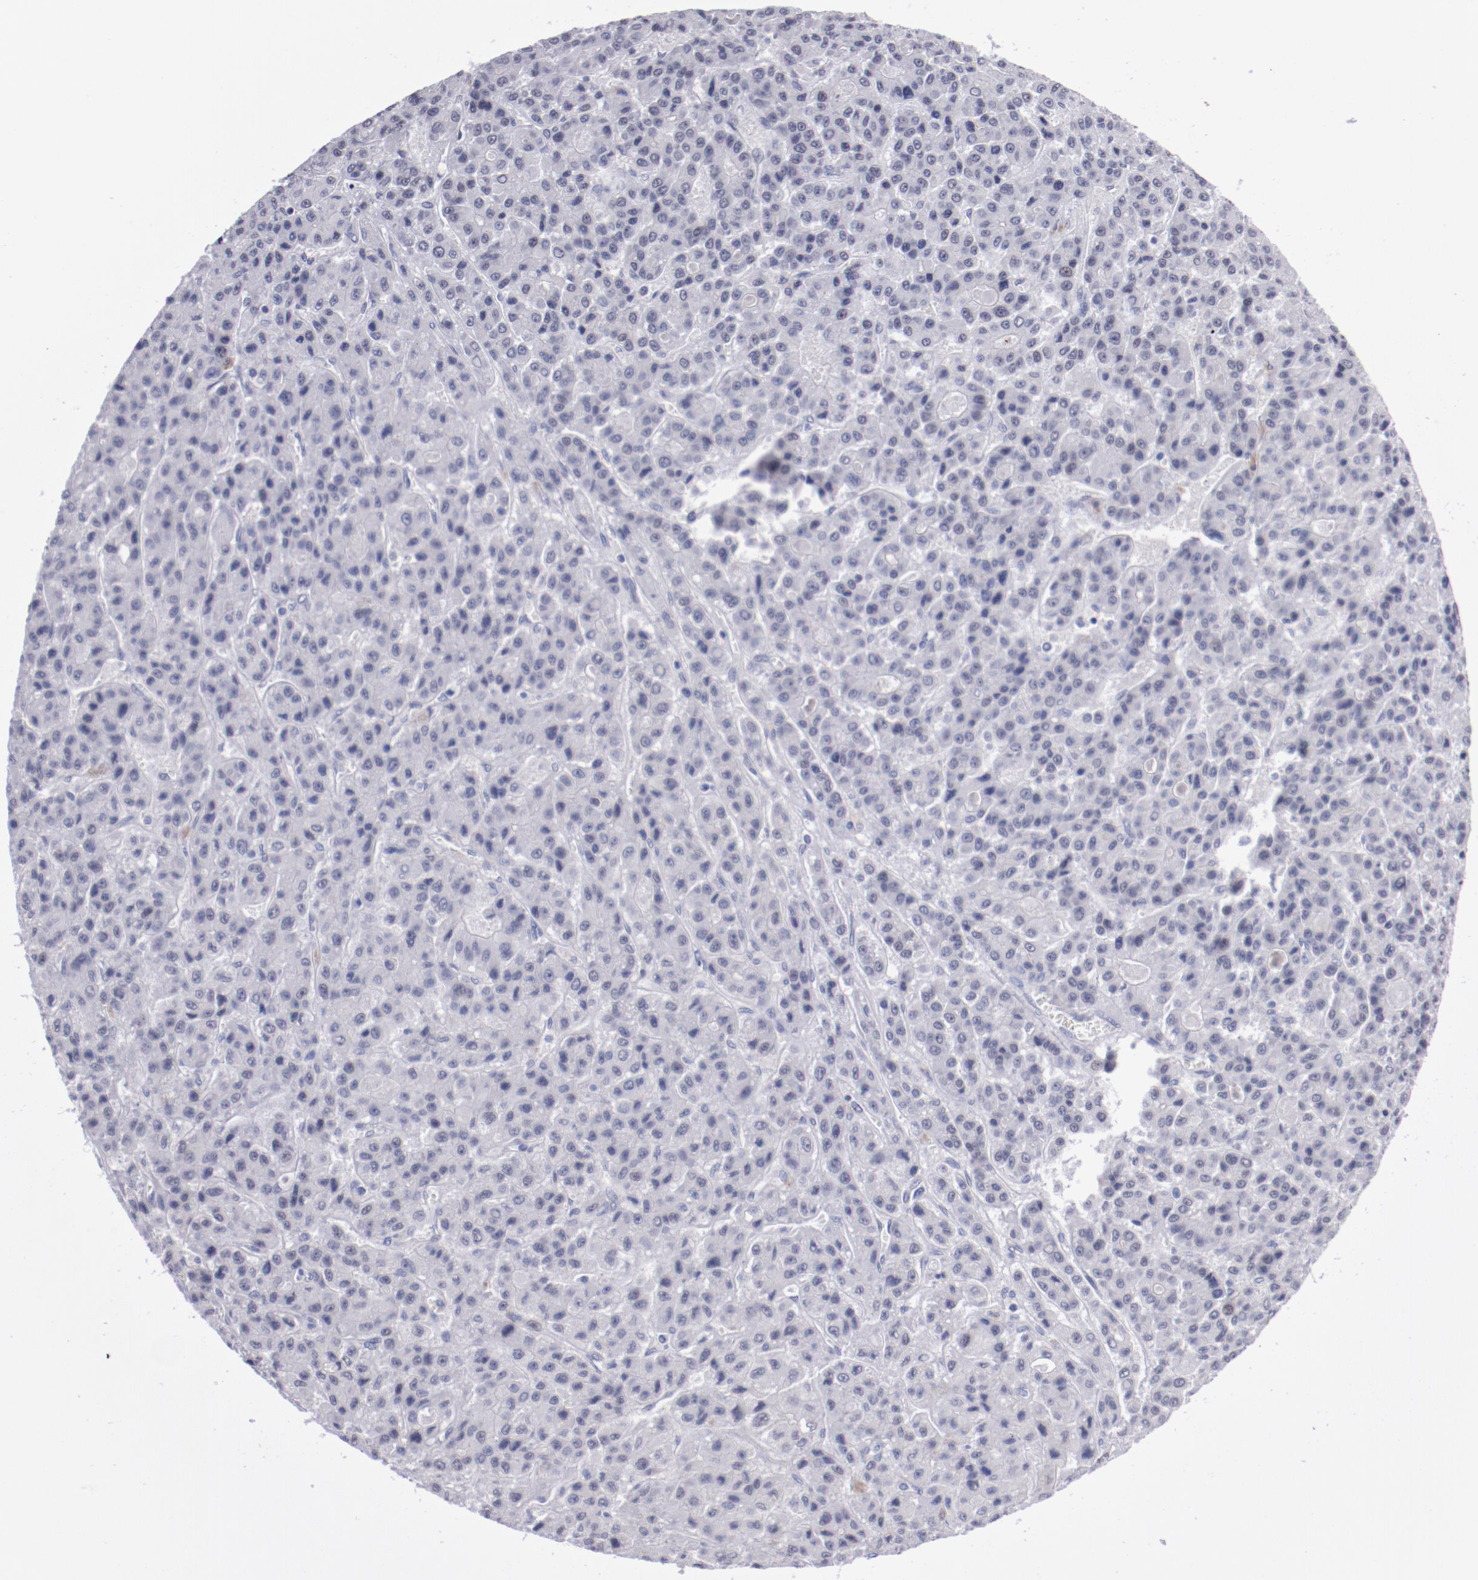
{"staining": {"intensity": "negative", "quantity": "none", "location": "none"}, "tissue": "liver cancer", "cell_type": "Tumor cells", "image_type": "cancer", "snomed": [{"axis": "morphology", "description": "Carcinoma, Hepatocellular, NOS"}, {"axis": "topography", "description": "Liver"}], "caption": "Micrograph shows no significant protein expression in tumor cells of liver hepatocellular carcinoma. (Stains: DAB immunohistochemistry (IHC) with hematoxylin counter stain, Microscopy: brightfield microscopy at high magnification).", "gene": "HNF1B", "patient": {"sex": "male", "age": 70}}